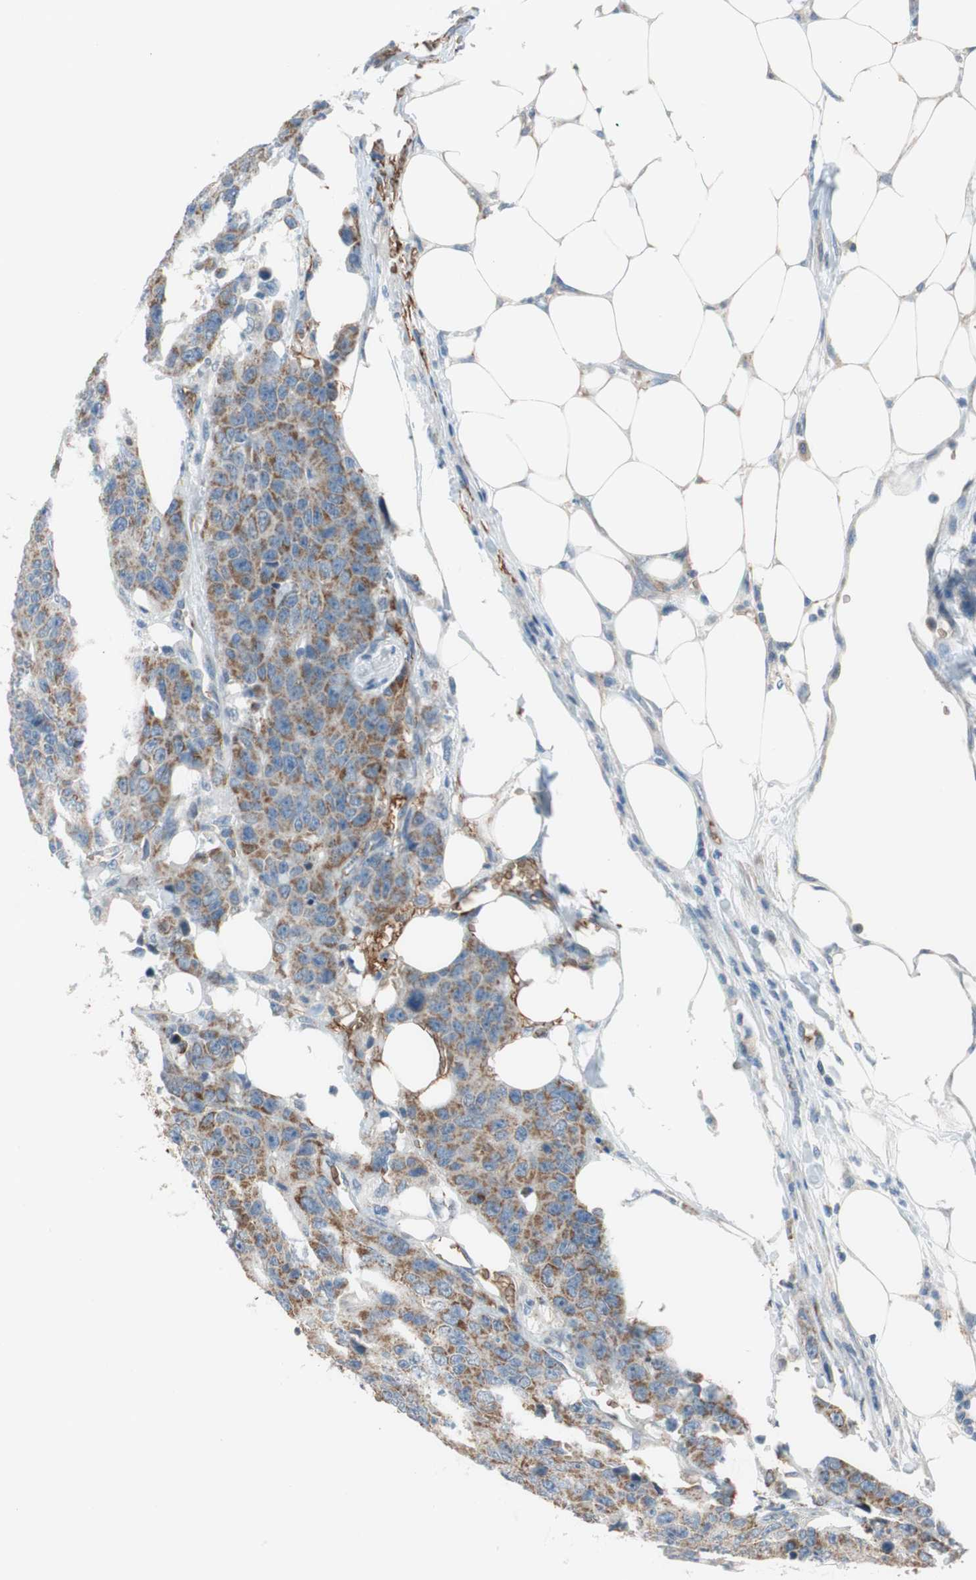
{"staining": {"intensity": "moderate", "quantity": ">75%", "location": "cytoplasmic/membranous"}, "tissue": "colorectal cancer", "cell_type": "Tumor cells", "image_type": "cancer", "snomed": [{"axis": "morphology", "description": "Adenocarcinoma, NOS"}, {"axis": "topography", "description": "Colon"}], "caption": "Colorectal adenocarcinoma stained with immunohistochemistry reveals moderate cytoplasmic/membranous expression in approximately >75% of tumor cells. (DAB (3,3'-diaminobenzidine) IHC, brown staining for protein, blue staining for nuclei).", "gene": "GYPC", "patient": {"sex": "female", "age": 86}}